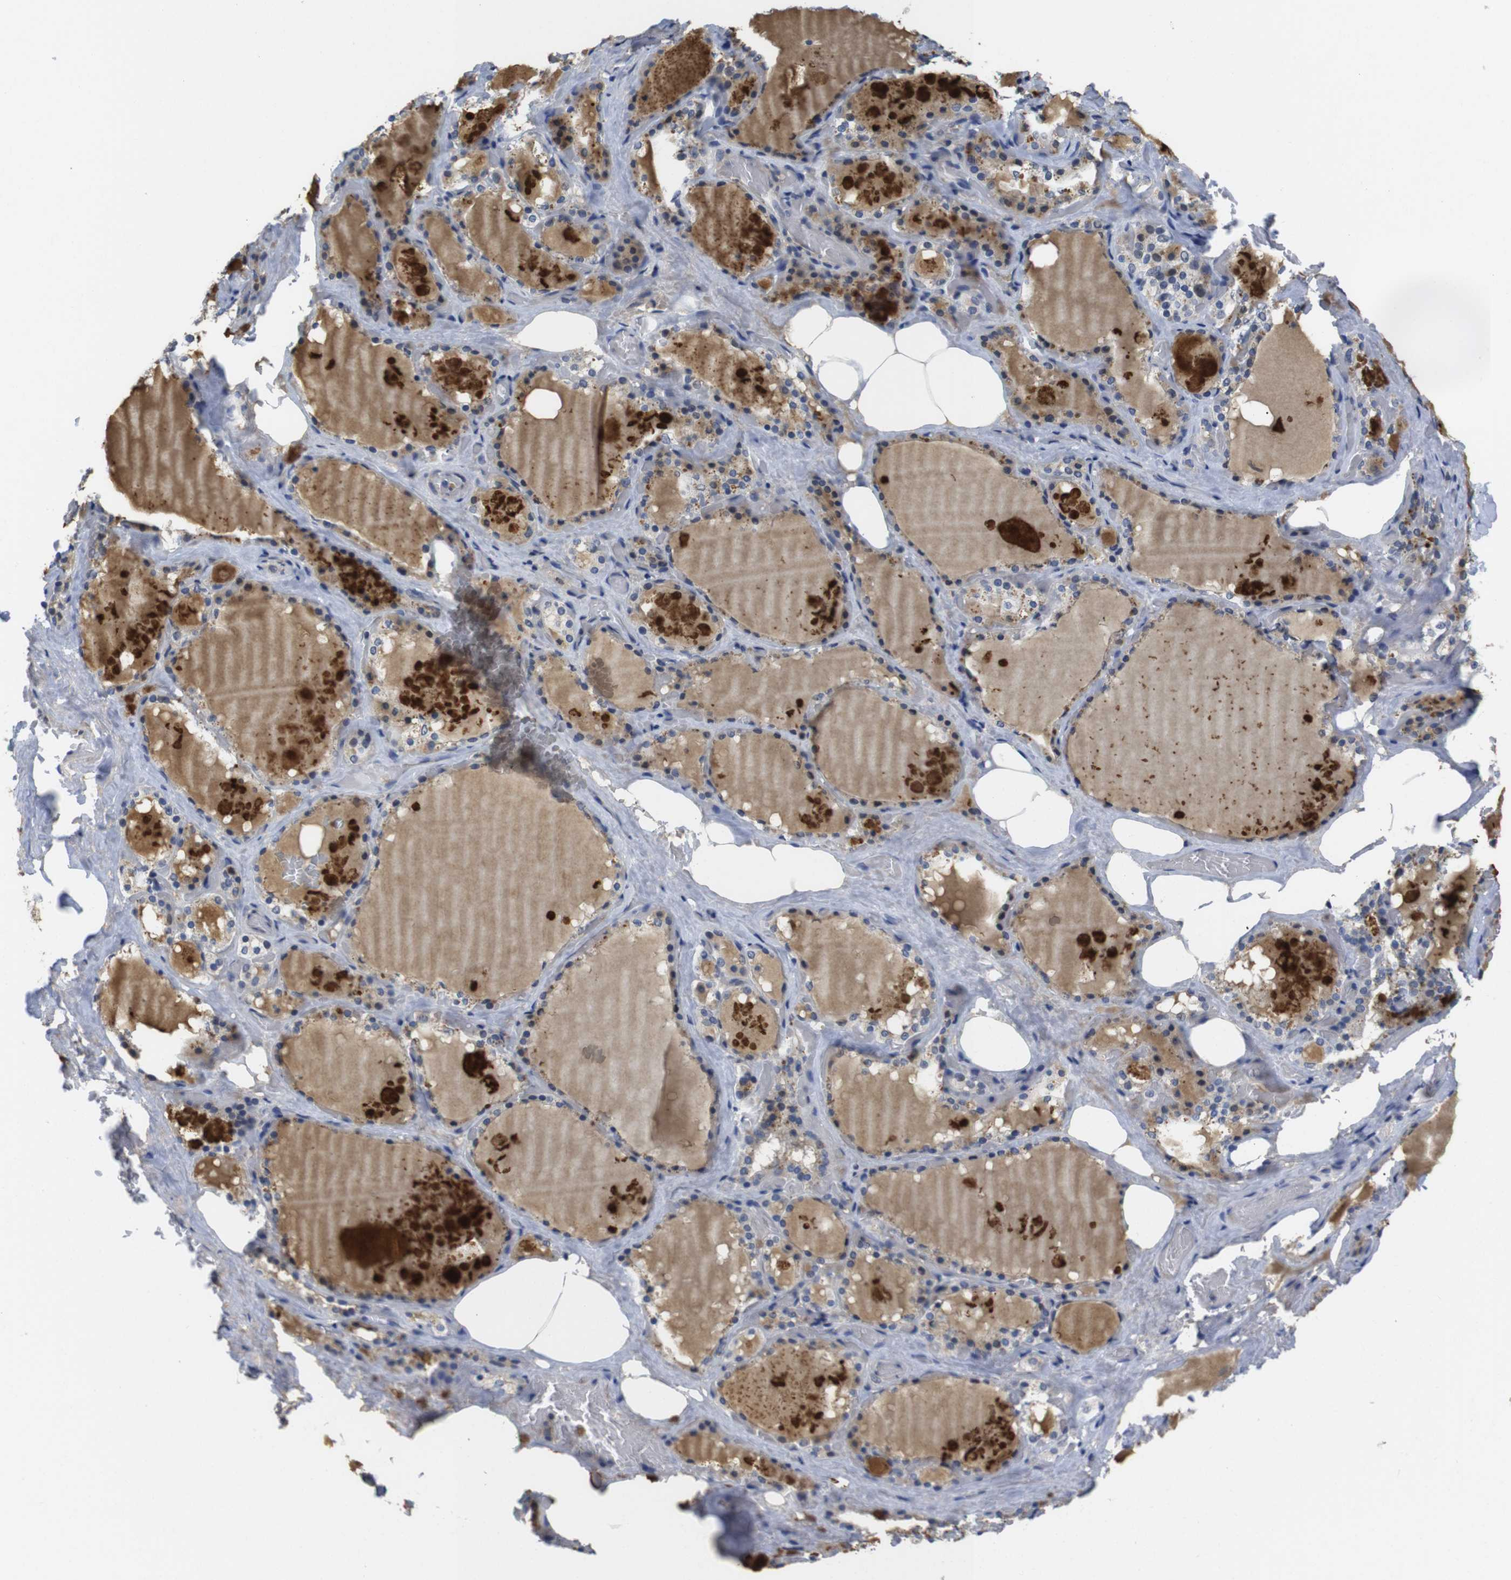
{"staining": {"intensity": "moderate", "quantity": "25%-75%", "location": "cytoplasmic/membranous"}, "tissue": "thyroid gland", "cell_type": "Glandular cells", "image_type": "normal", "snomed": [{"axis": "morphology", "description": "Normal tissue, NOS"}, {"axis": "topography", "description": "Thyroid gland"}], "caption": "Protein analysis of benign thyroid gland displays moderate cytoplasmic/membranous positivity in approximately 25%-75% of glandular cells.", "gene": "FNTA", "patient": {"sex": "male", "age": 61}}